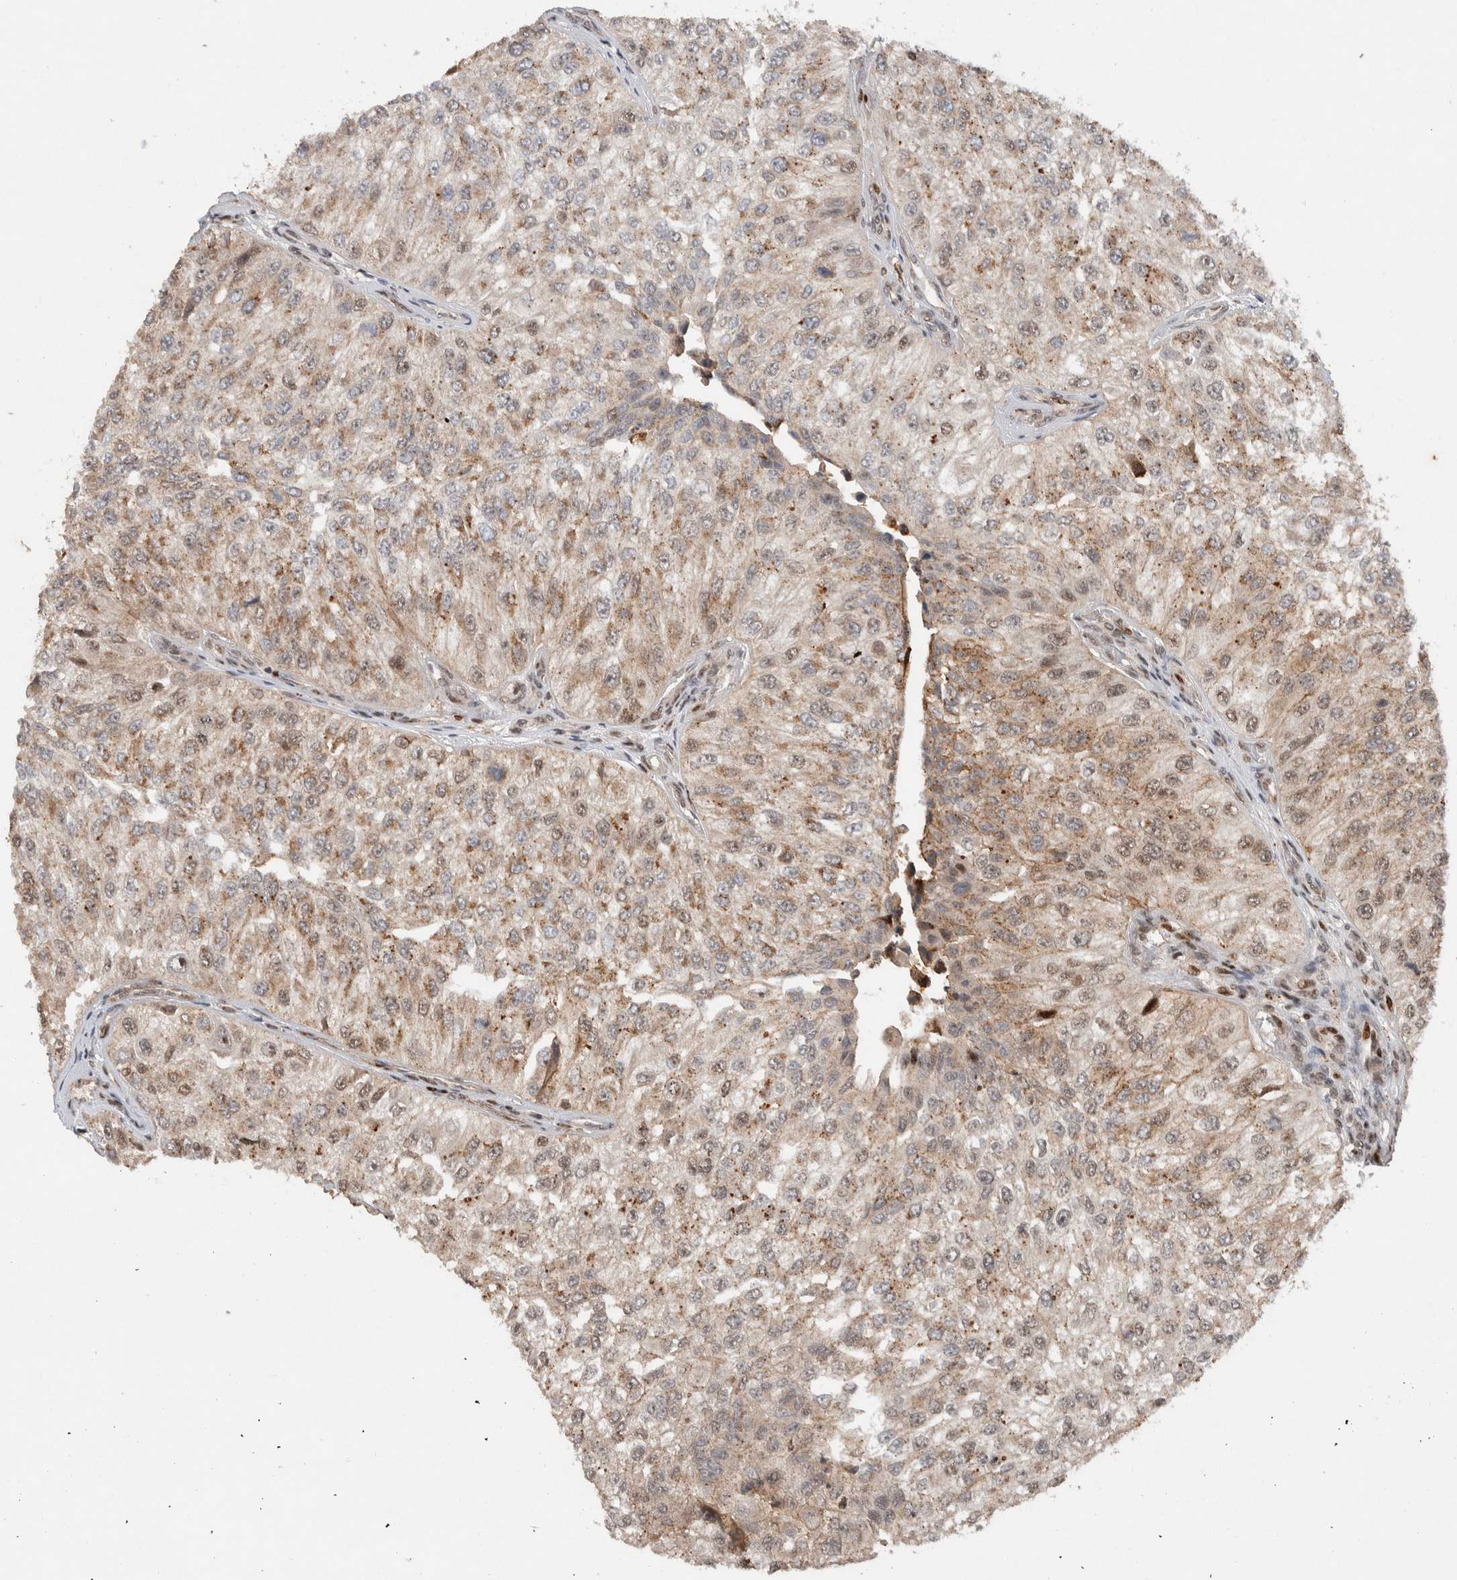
{"staining": {"intensity": "weak", "quantity": "25%-75%", "location": "cytoplasmic/membranous"}, "tissue": "urothelial cancer", "cell_type": "Tumor cells", "image_type": "cancer", "snomed": [{"axis": "morphology", "description": "Urothelial carcinoma, High grade"}, {"axis": "topography", "description": "Kidney"}, {"axis": "topography", "description": "Urinary bladder"}], "caption": "High-power microscopy captured an IHC photomicrograph of urothelial cancer, revealing weak cytoplasmic/membranous positivity in approximately 25%-75% of tumor cells.", "gene": "ZNF521", "patient": {"sex": "male", "age": 77}}